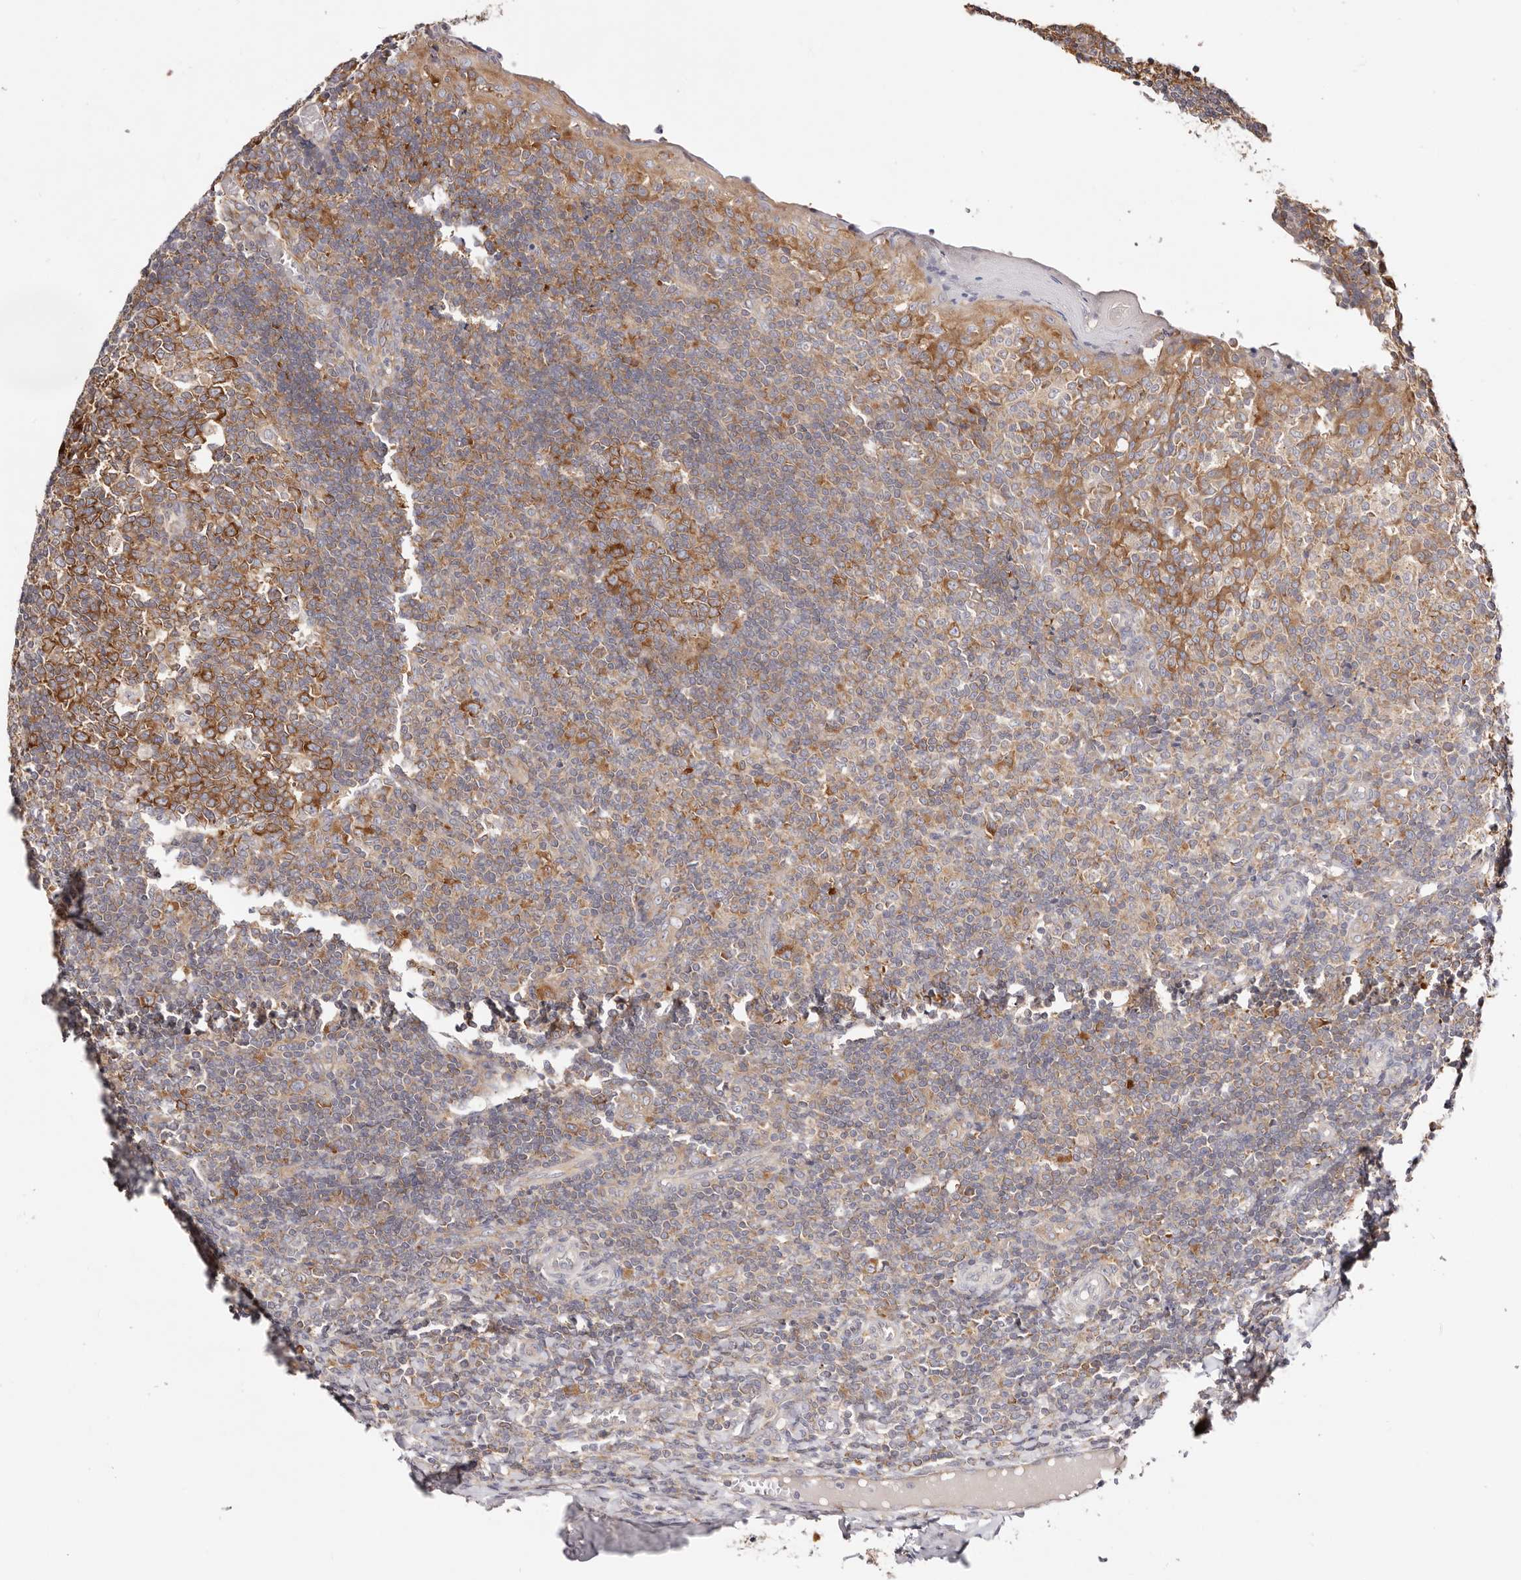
{"staining": {"intensity": "strong", "quantity": ">75%", "location": "cytoplasmic/membranous"}, "tissue": "tonsil", "cell_type": "Germinal center cells", "image_type": "normal", "snomed": [{"axis": "morphology", "description": "Normal tissue, NOS"}, {"axis": "topography", "description": "Tonsil"}], "caption": "Immunohistochemistry (IHC) of unremarkable tonsil exhibits high levels of strong cytoplasmic/membranous positivity in about >75% of germinal center cells.", "gene": "GNA13", "patient": {"sex": "female", "age": 19}}